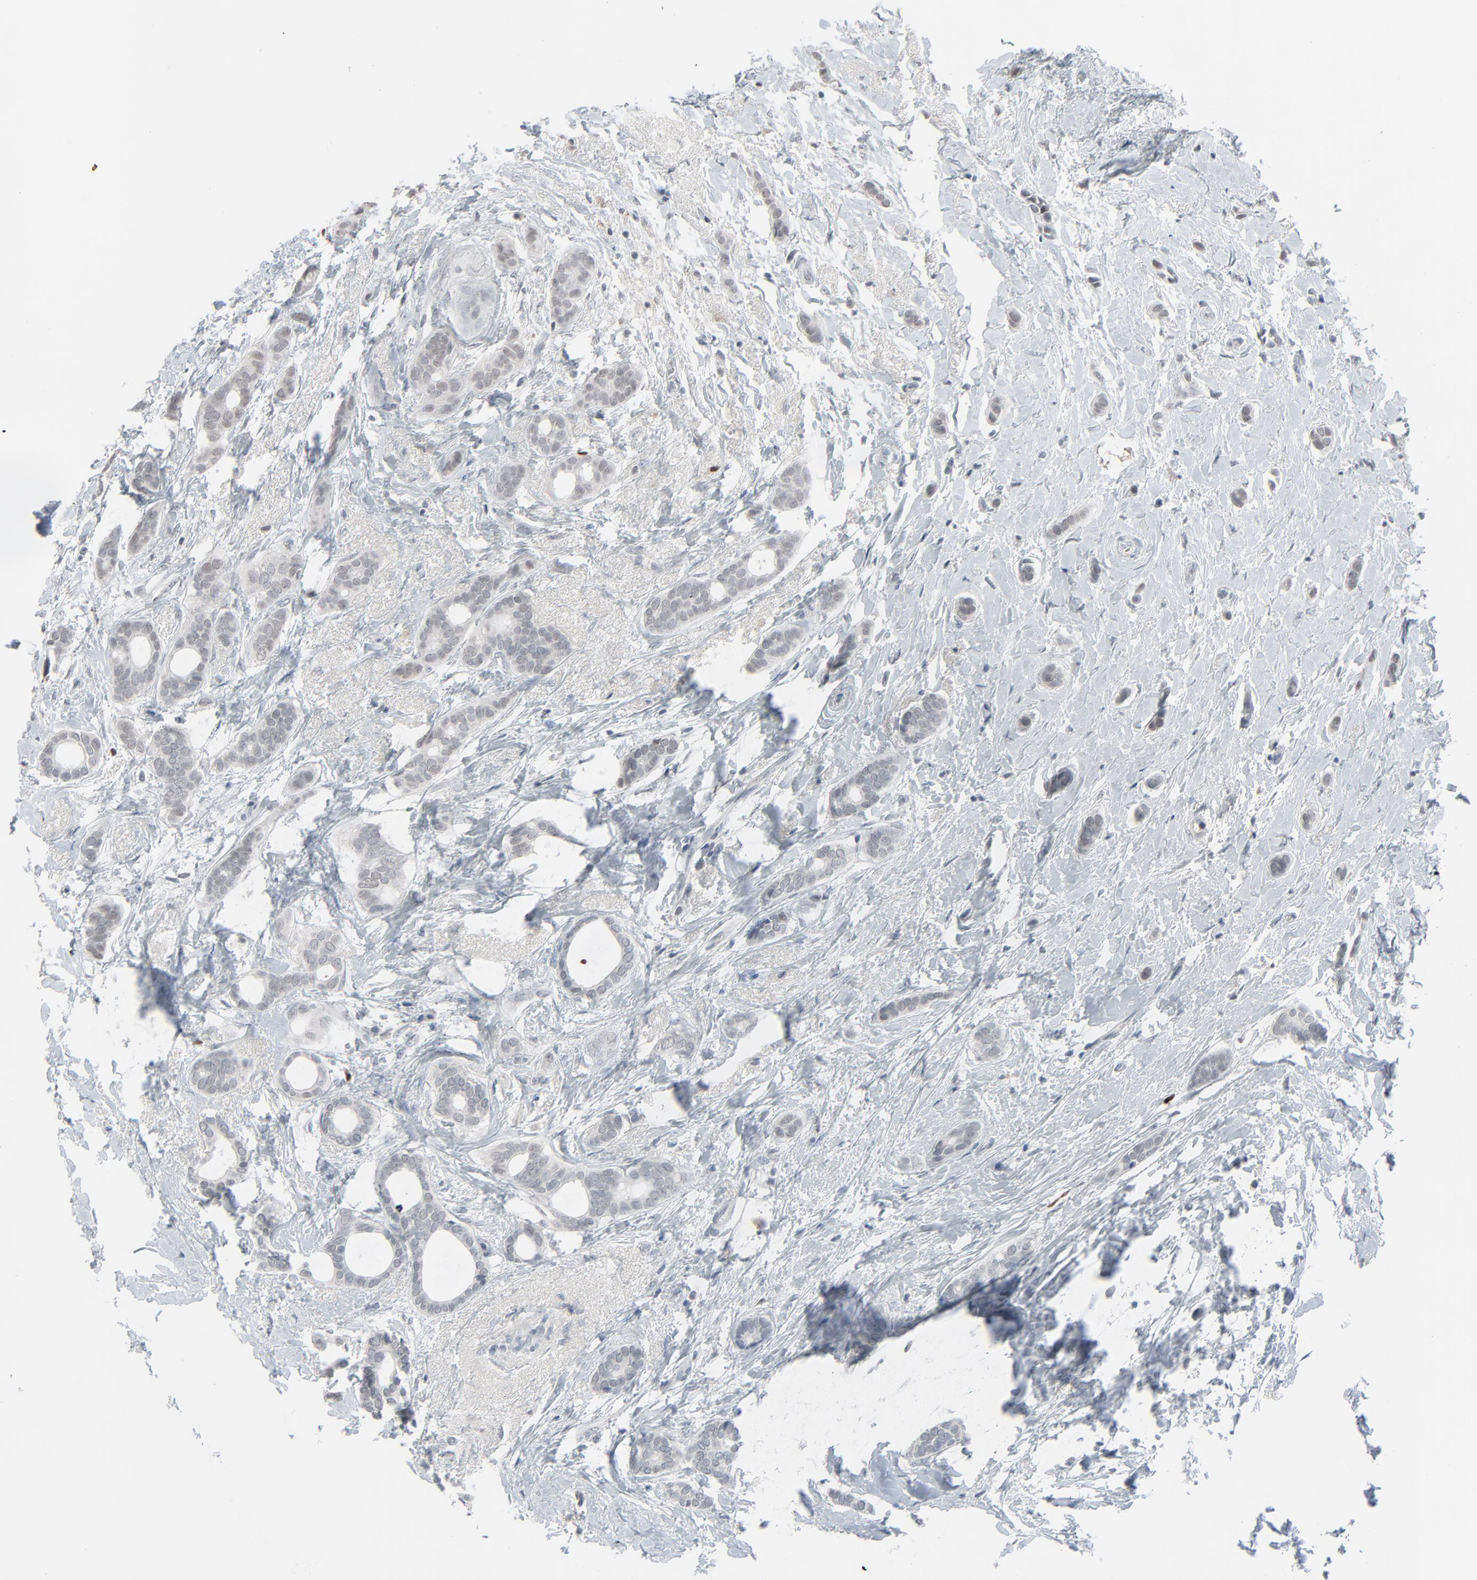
{"staining": {"intensity": "negative", "quantity": "none", "location": "none"}, "tissue": "breast cancer", "cell_type": "Tumor cells", "image_type": "cancer", "snomed": [{"axis": "morphology", "description": "Duct carcinoma"}, {"axis": "topography", "description": "Breast"}], "caption": "A photomicrograph of human breast cancer is negative for staining in tumor cells. (IHC, brightfield microscopy, high magnification).", "gene": "SAGE1", "patient": {"sex": "female", "age": 54}}